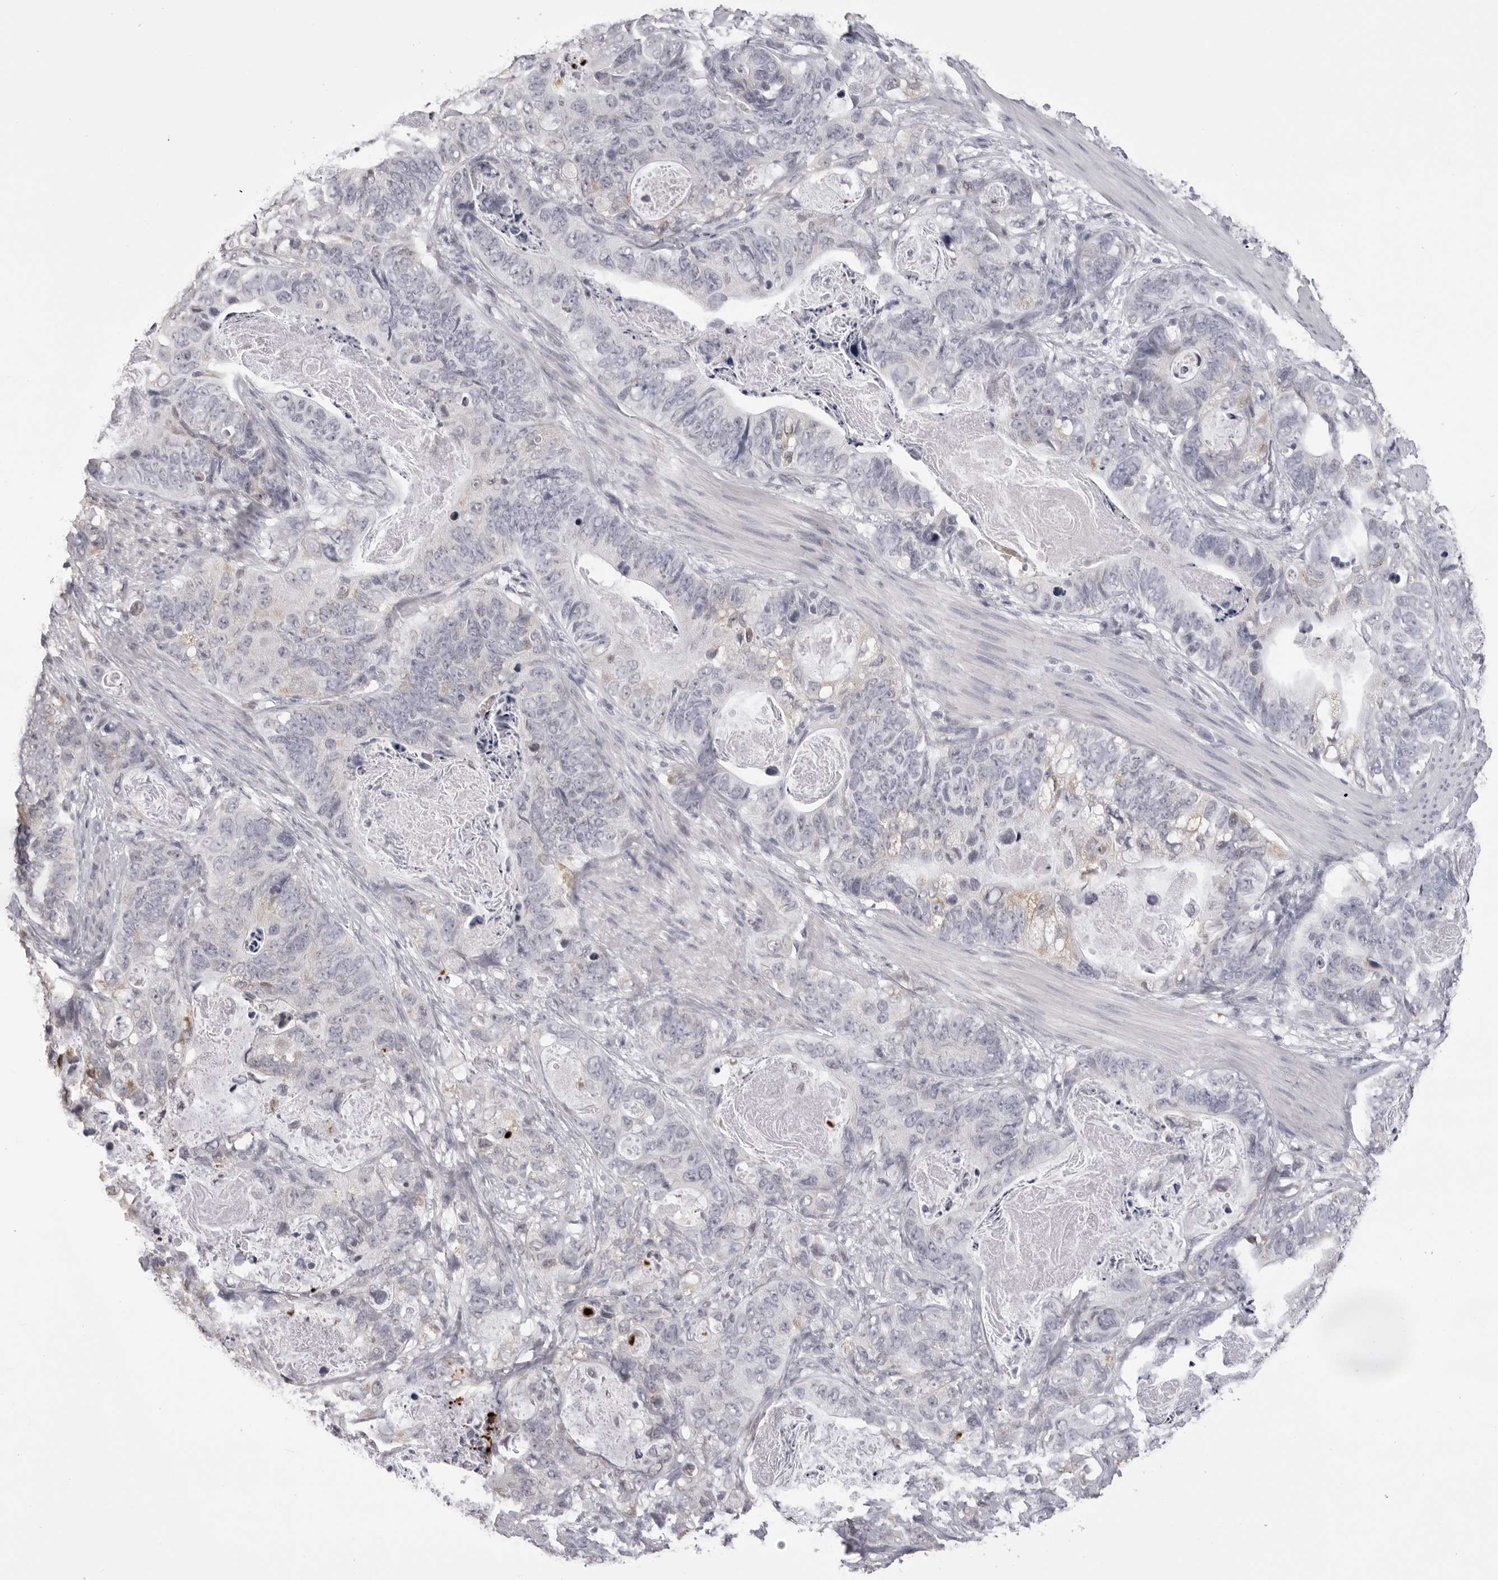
{"staining": {"intensity": "negative", "quantity": "none", "location": "none"}, "tissue": "stomach cancer", "cell_type": "Tumor cells", "image_type": "cancer", "snomed": [{"axis": "morphology", "description": "Normal tissue, NOS"}, {"axis": "morphology", "description": "Adenocarcinoma, NOS"}, {"axis": "topography", "description": "Stomach"}], "caption": "An immunohistochemistry micrograph of stomach cancer (adenocarcinoma) is shown. There is no staining in tumor cells of stomach cancer (adenocarcinoma). (Immunohistochemistry (ihc), brightfield microscopy, high magnification).", "gene": "IL31", "patient": {"sex": "female", "age": 89}}